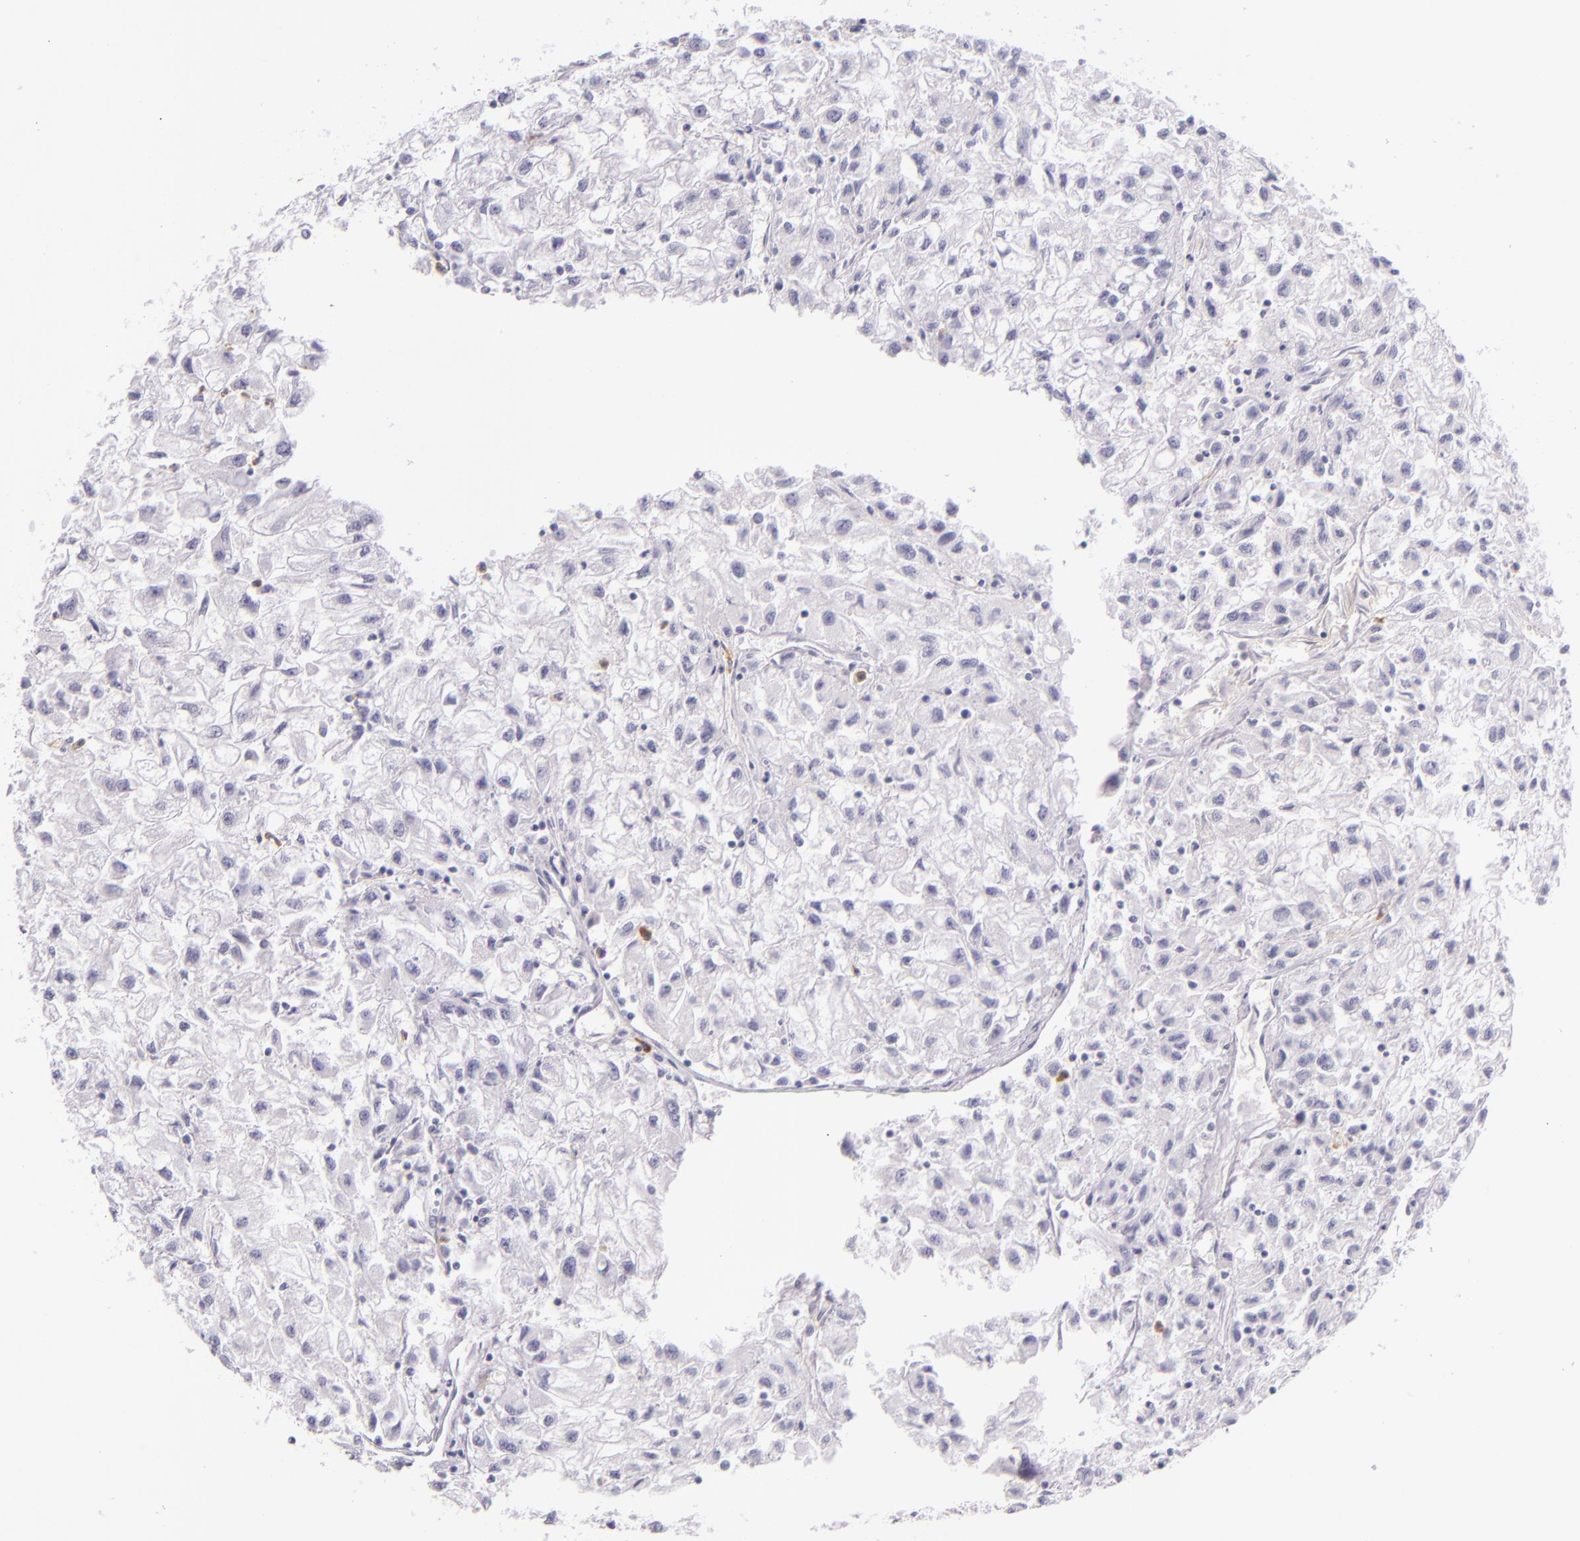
{"staining": {"intensity": "negative", "quantity": "none", "location": "none"}, "tissue": "renal cancer", "cell_type": "Tumor cells", "image_type": "cancer", "snomed": [{"axis": "morphology", "description": "Adenocarcinoma, NOS"}, {"axis": "topography", "description": "Kidney"}], "caption": "This is an immunohistochemistry (IHC) micrograph of human renal cancer (adenocarcinoma). There is no expression in tumor cells.", "gene": "CEACAM1", "patient": {"sex": "male", "age": 59}}